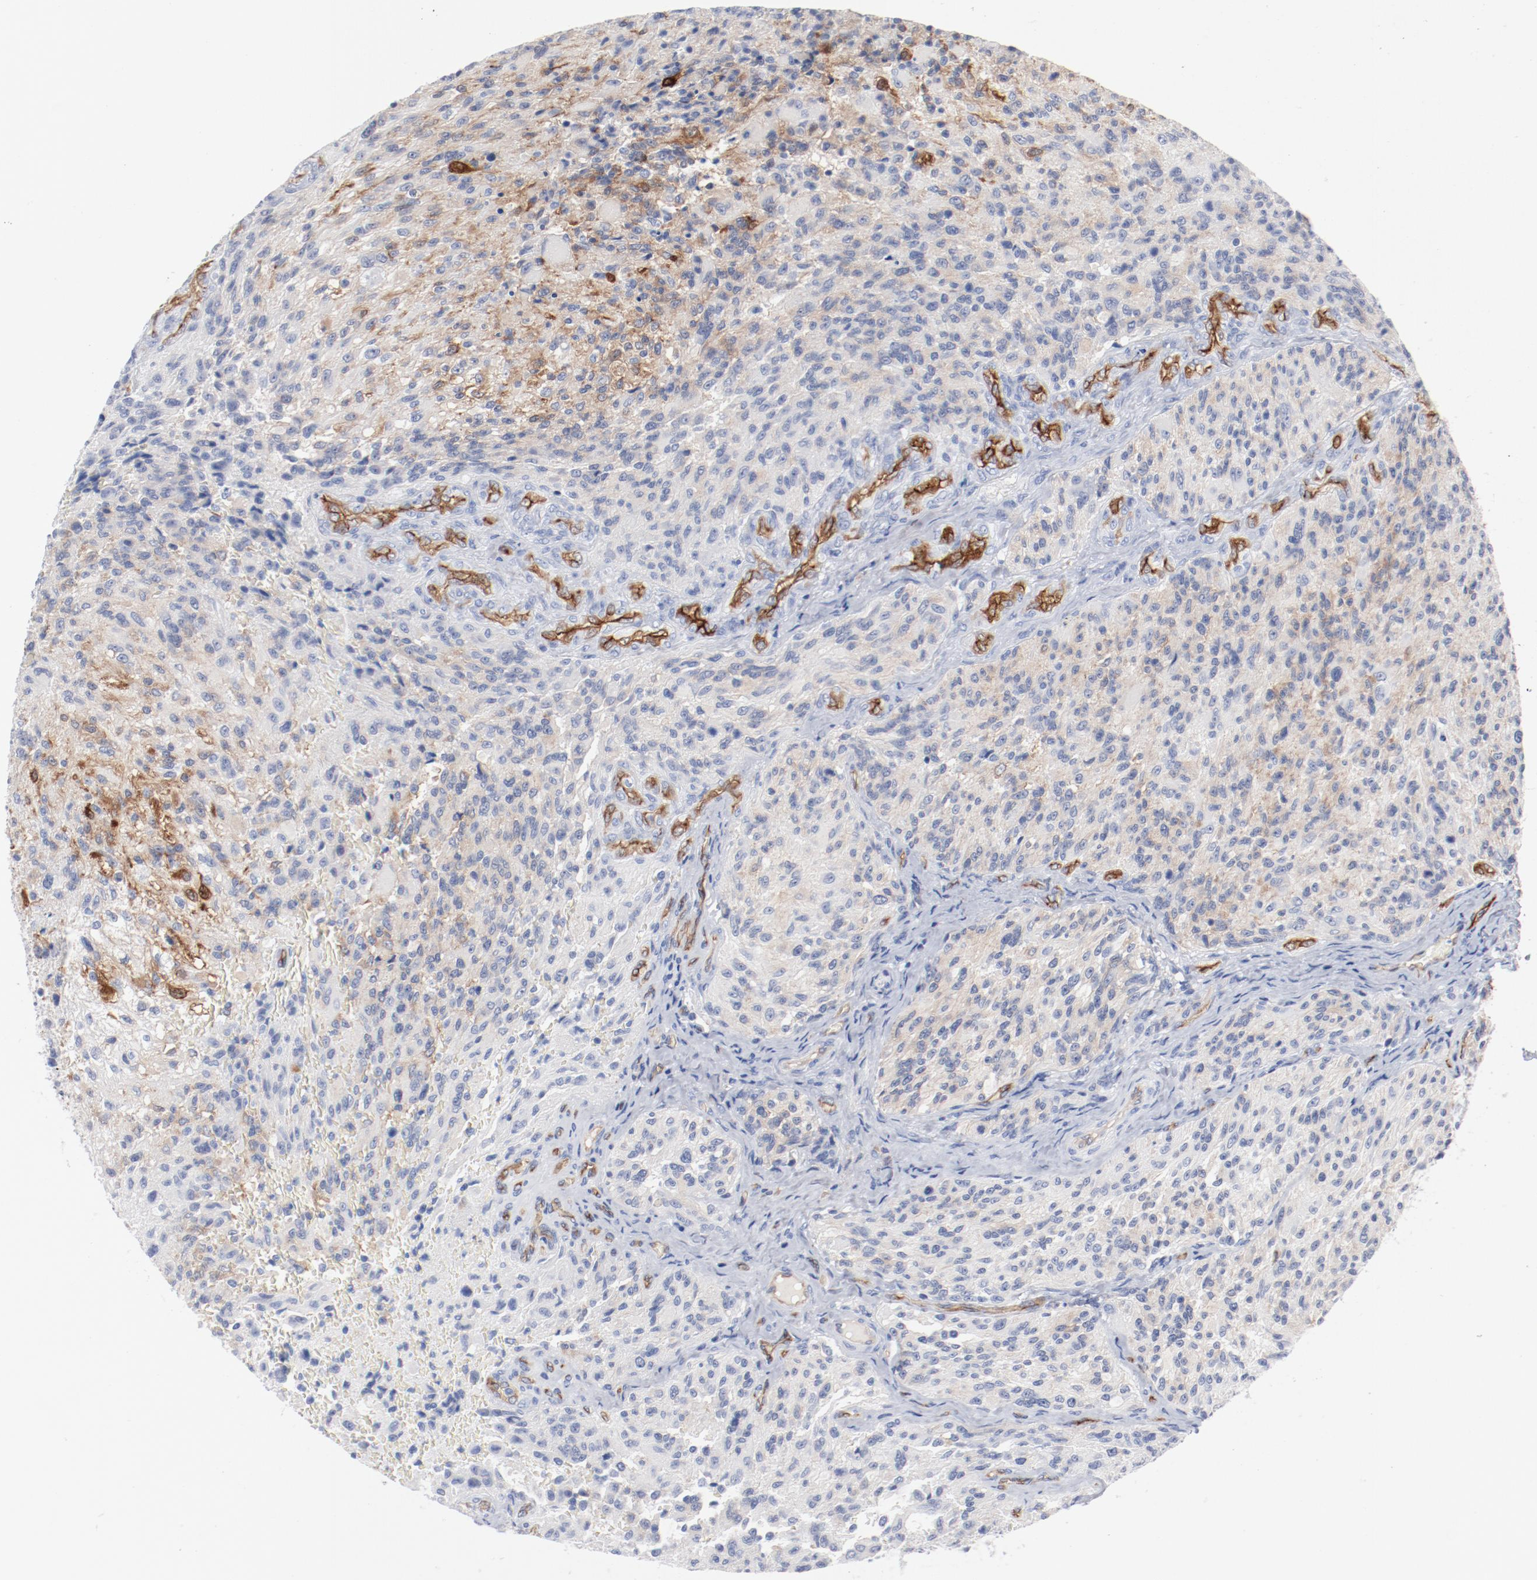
{"staining": {"intensity": "weak", "quantity": "25%-75%", "location": "cytoplasmic/membranous"}, "tissue": "glioma", "cell_type": "Tumor cells", "image_type": "cancer", "snomed": [{"axis": "morphology", "description": "Normal tissue, NOS"}, {"axis": "morphology", "description": "Glioma, malignant, High grade"}, {"axis": "topography", "description": "Cerebral cortex"}], "caption": "Tumor cells demonstrate weak cytoplasmic/membranous expression in approximately 25%-75% of cells in malignant glioma (high-grade).", "gene": "SHANK3", "patient": {"sex": "male", "age": 56}}